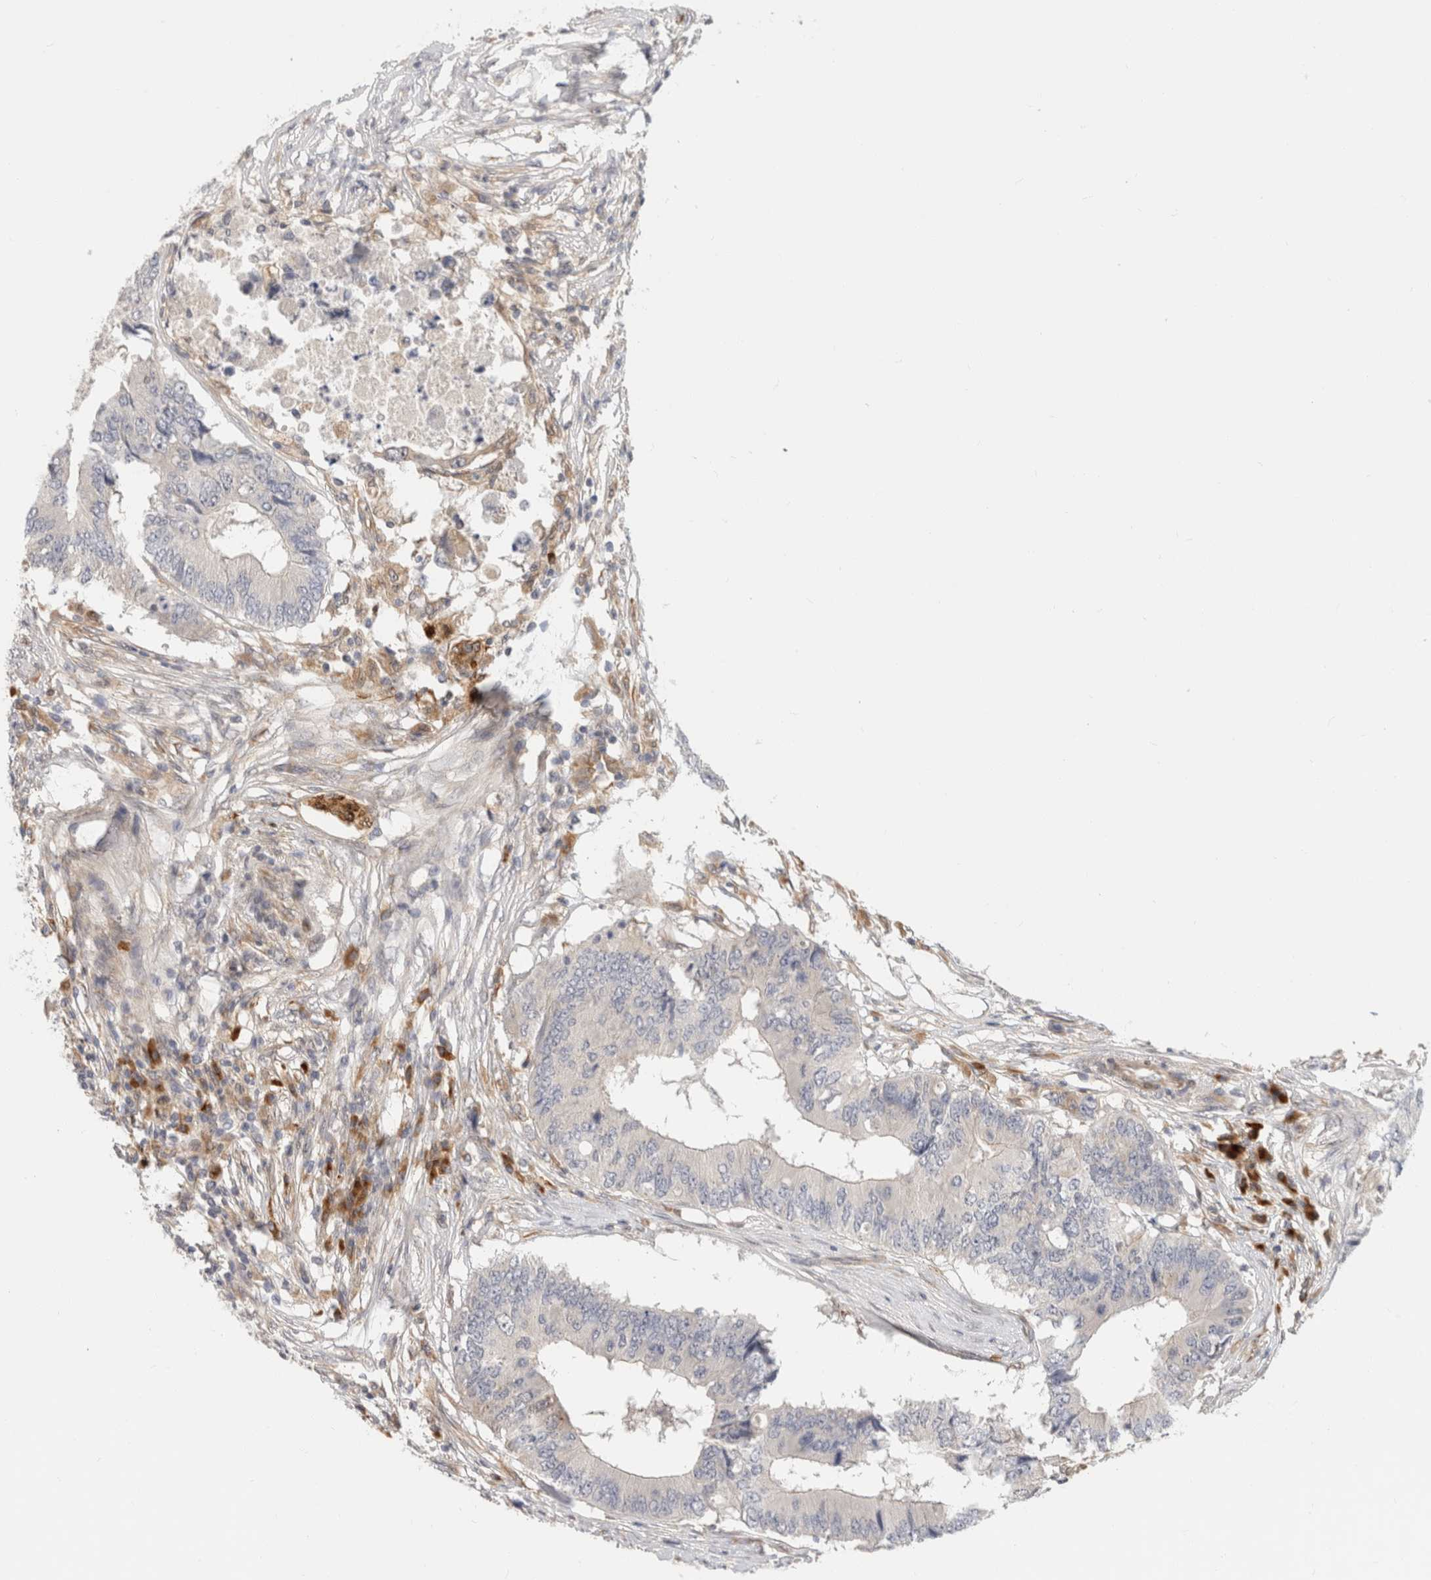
{"staining": {"intensity": "negative", "quantity": "none", "location": "none"}, "tissue": "colorectal cancer", "cell_type": "Tumor cells", "image_type": "cancer", "snomed": [{"axis": "morphology", "description": "Adenocarcinoma, NOS"}, {"axis": "topography", "description": "Colon"}], "caption": "Colorectal adenocarcinoma was stained to show a protein in brown. There is no significant expression in tumor cells. (DAB (3,3'-diaminobenzidine) immunohistochemistry (IHC) with hematoxylin counter stain).", "gene": "APOL2", "patient": {"sex": "male", "age": 71}}